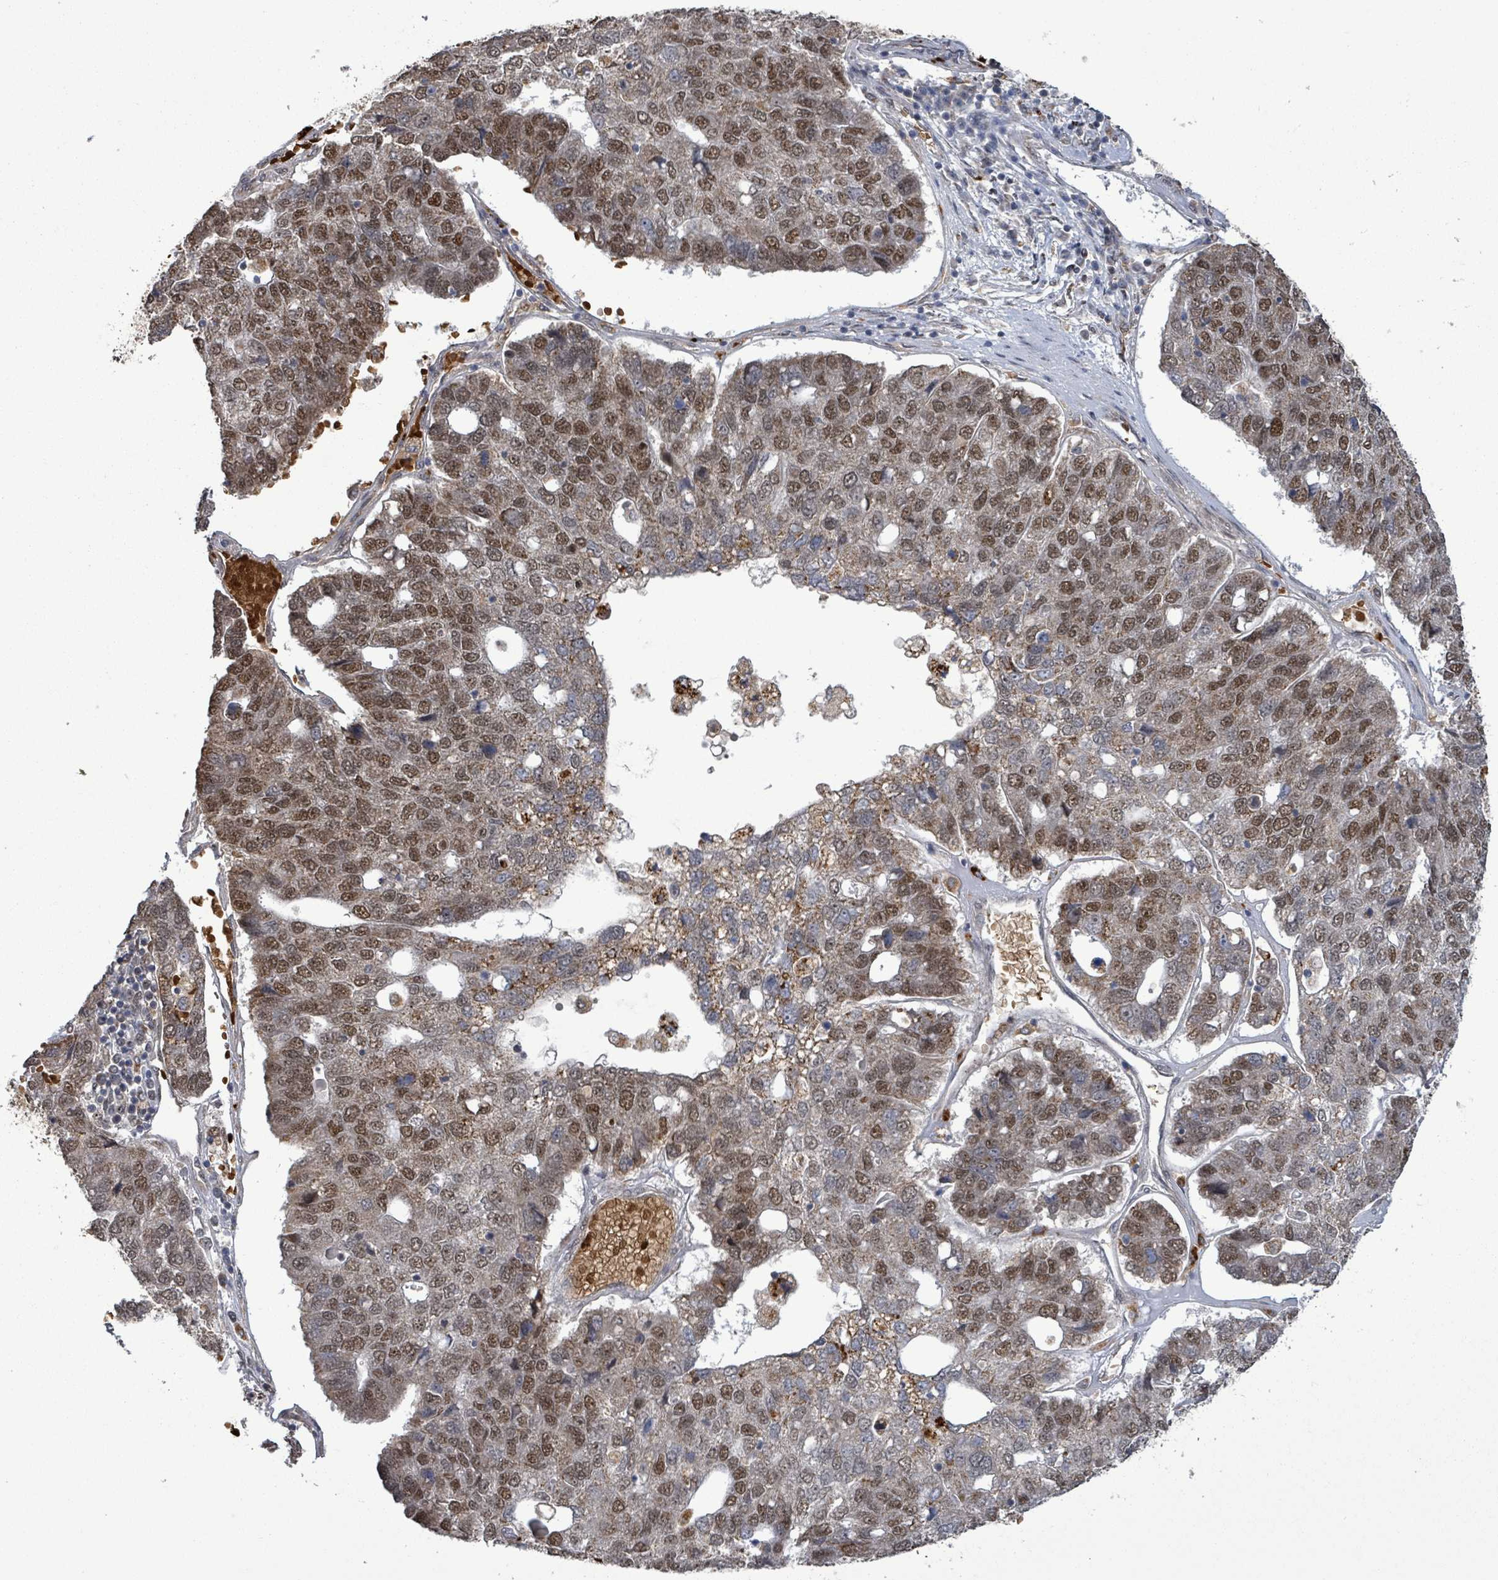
{"staining": {"intensity": "moderate", "quantity": "25%-75%", "location": "nuclear"}, "tissue": "pancreatic cancer", "cell_type": "Tumor cells", "image_type": "cancer", "snomed": [{"axis": "morphology", "description": "Adenocarcinoma, NOS"}, {"axis": "topography", "description": "Pancreas"}], "caption": "There is medium levels of moderate nuclear expression in tumor cells of pancreatic cancer, as demonstrated by immunohistochemical staining (brown color).", "gene": "PATZ1", "patient": {"sex": "female", "age": 61}}